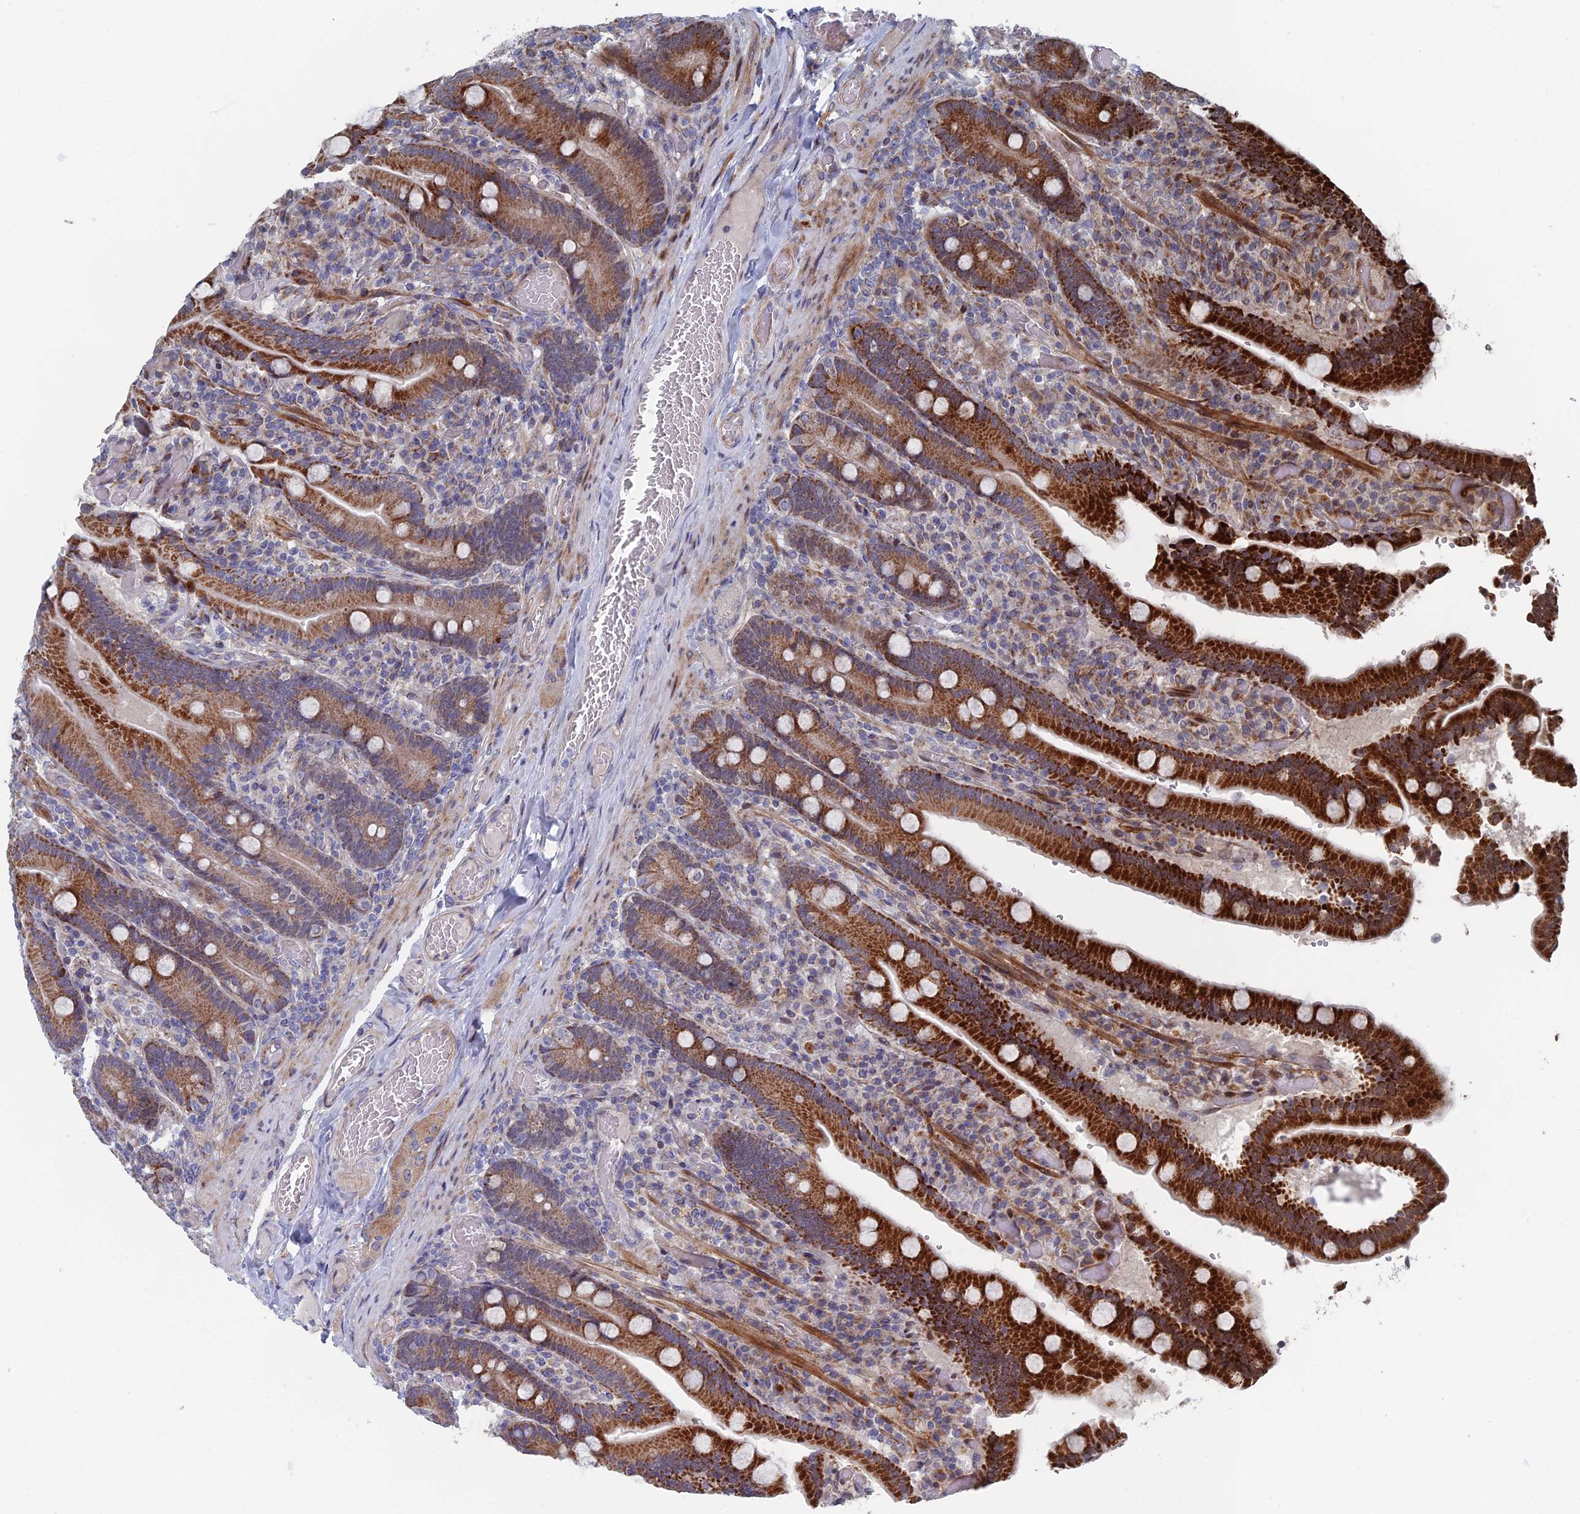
{"staining": {"intensity": "strong", "quantity": "25%-75%", "location": "cytoplasmic/membranous"}, "tissue": "duodenum", "cell_type": "Glandular cells", "image_type": "normal", "snomed": [{"axis": "morphology", "description": "Normal tissue, NOS"}, {"axis": "topography", "description": "Duodenum"}], "caption": "Approximately 25%-75% of glandular cells in unremarkable human duodenum reveal strong cytoplasmic/membranous protein staining as visualized by brown immunohistochemical staining.", "gene": "GTF2IRD1", "patient": {"sex": "female", "age": 62}}